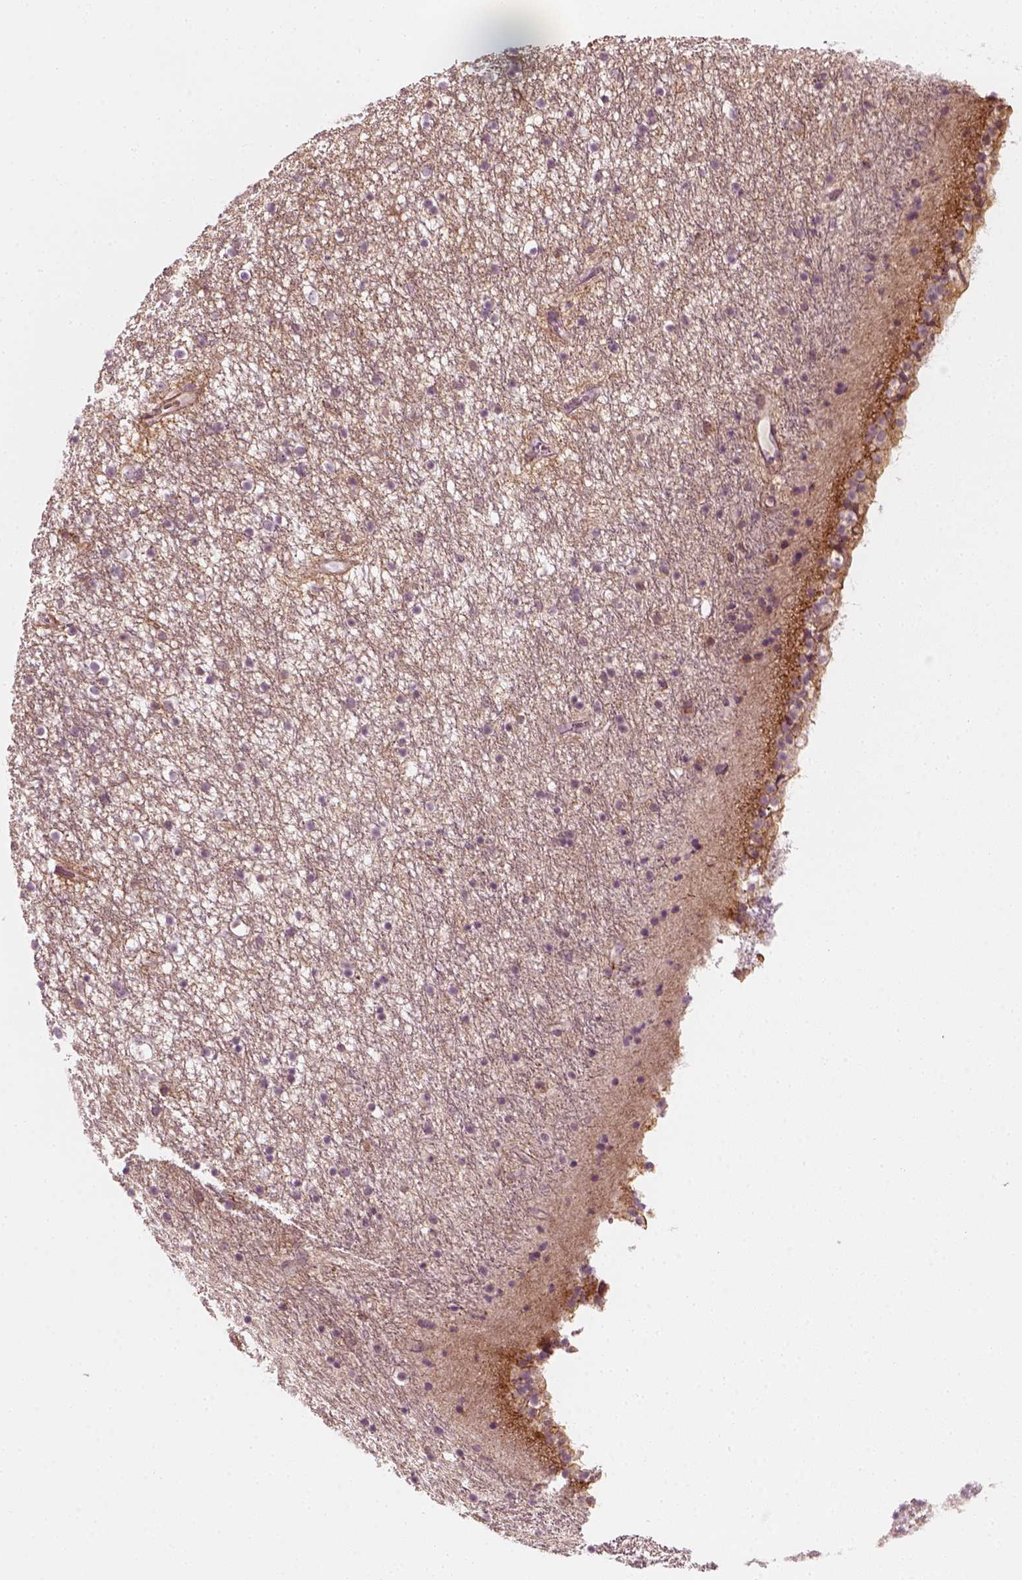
{"staining": {"intensity": "negative", "quantity": "none", "location": "none"}, "tissue": "caudate", "cell_type": "Glial cells", "image_type": "normal", "snomed": [{"axis": "morphology", "description": "Normal tissue, NOS"}, {"axis": "topography", "description": "Lateral ventricle wall"}], "caption": "The photomicrograph shows no significant positivity in glial cells of caudate.", "gene": "MLIP", "patient": {"sex": "female", "age": 71}}